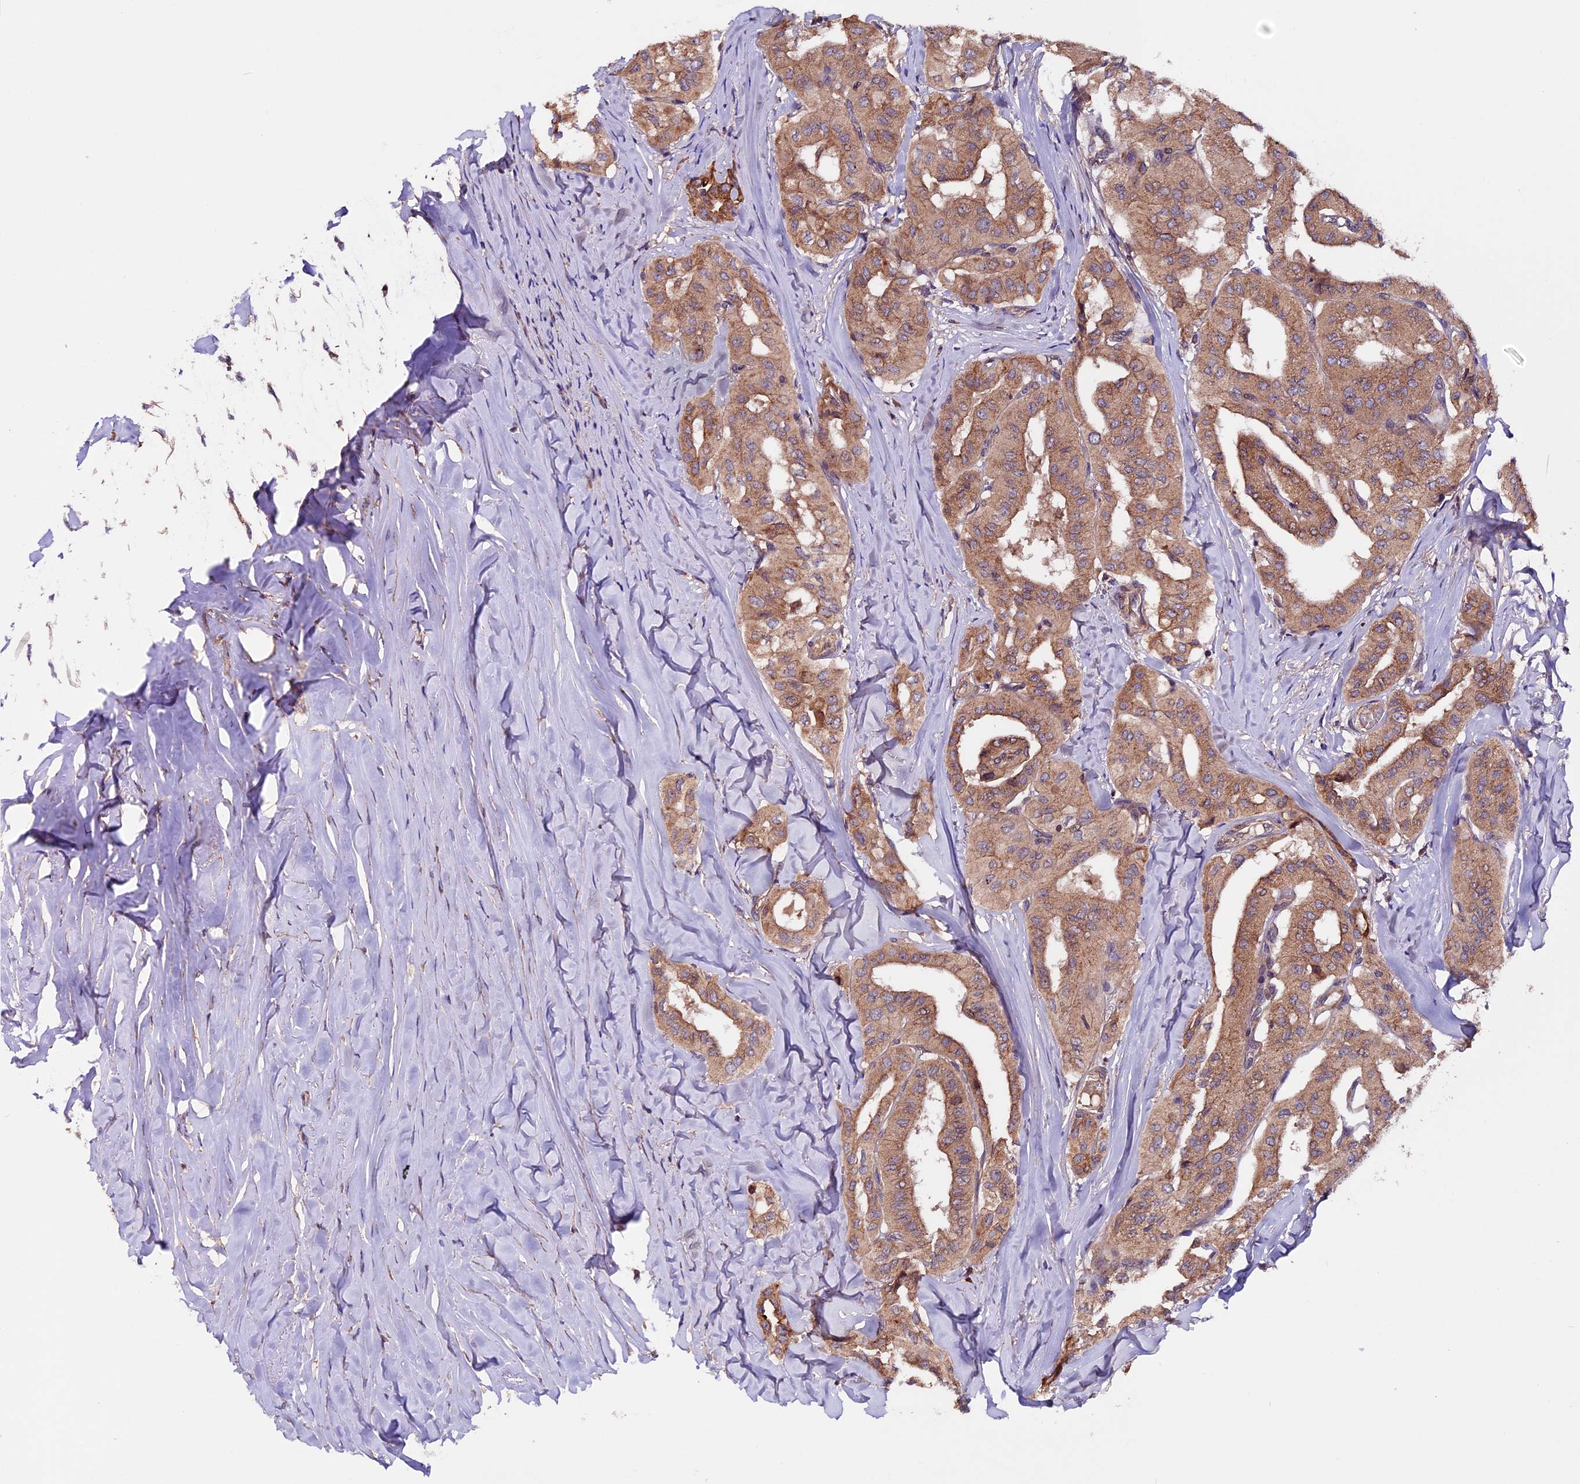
{"staining": {"intensity": "moderate", "quantity": ">75%", "location": "cytoplasmic/membranous"}, "tissue": "thyroid cancer", "cell_type": "Tumor cells", "image_type": "cancer", "snomed": [{"axis": "morphology", "description": "Papillary adenocarcinoma, NOS"}, {"axis": "topography", "description": "Thyroid gland"}], "caption": "The histopathology image exhibits immunohistochemical staining of thyroid cancer. There is moderate cytoplasmic/membranous positivity is seen in approximately >75% of tumor cells.", "gene": "ZNF598", "patient": {"sex": "female", "age": 59}}